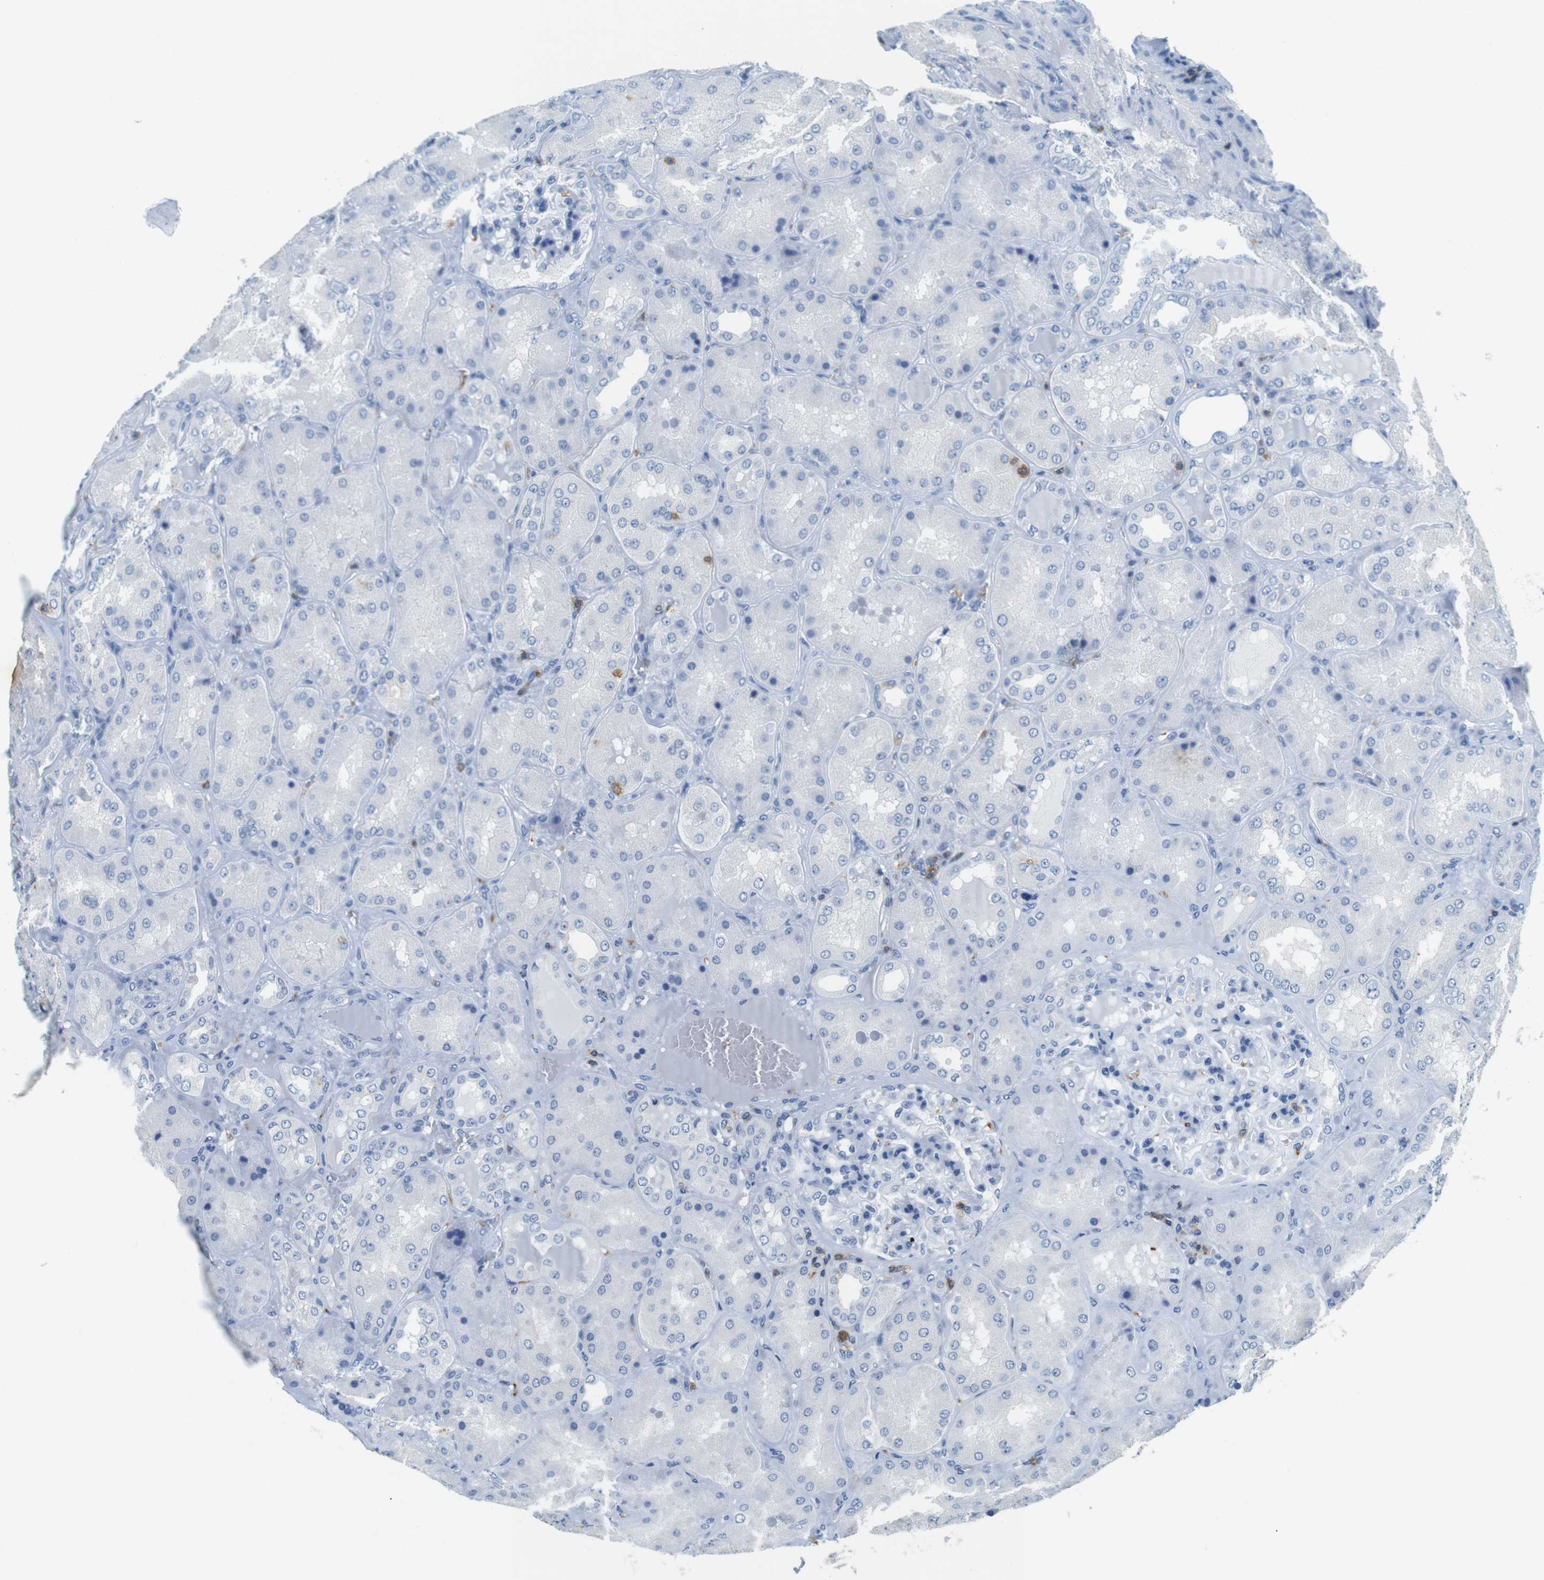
{"staining": {"intensity": "negative", "quantity": "none", "location": "none"}, "tissue": "kidney", "cell_type": "Cells in glomeruli", "image_type": "normal", "snomed": [{"axis": "morphology", "description": "Normal tissue, NOS"}, {"axis": "topography", "description": "Kidney"}], "caption": "Kidney stained for a protein using immunohistochemistry (IHC) reveals no staining cells in glomeruli.", "gene": "LAT", "patient": {"sex": "female", "age": 56}}